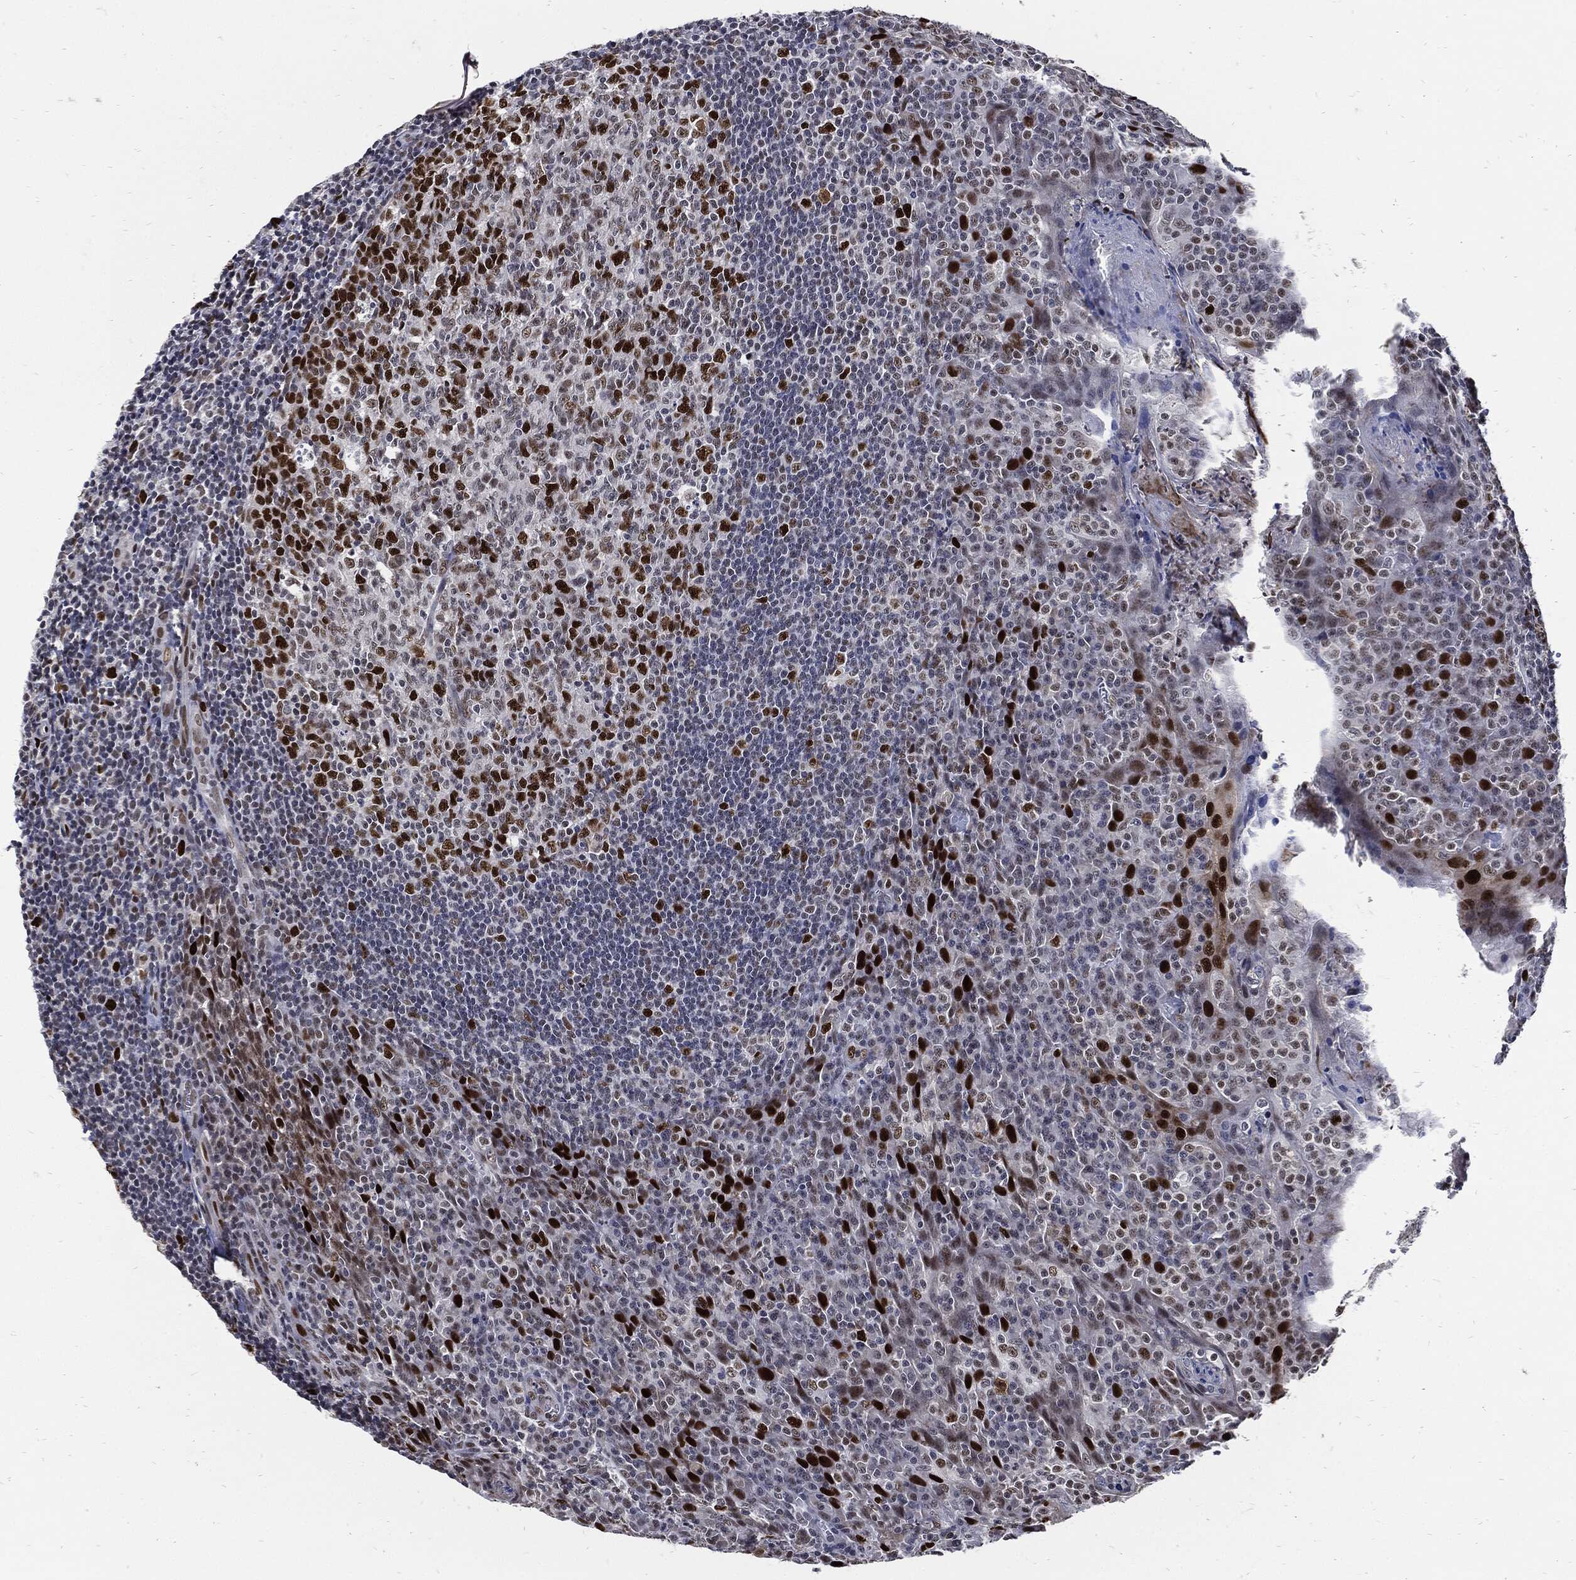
{"staining": {"intensity": "strong", "quantity": "<25%", "location": "nuclear"}, "tissue": "tonsil", "cell_type": "Germinal center cells", "image_type": "normal", "snomed": [{"axis": "morphology", "description": "Normal tissue, NOS"}, {"axis": "topography", "description": "Tonsil"}], "caption": "Tonsil stained for a protein (brown) reveals strong nuclear positive staining in approximately <25% of germinal center cells.", "gene": "NBN", "patient": {"sex": "male", "age": 20}}